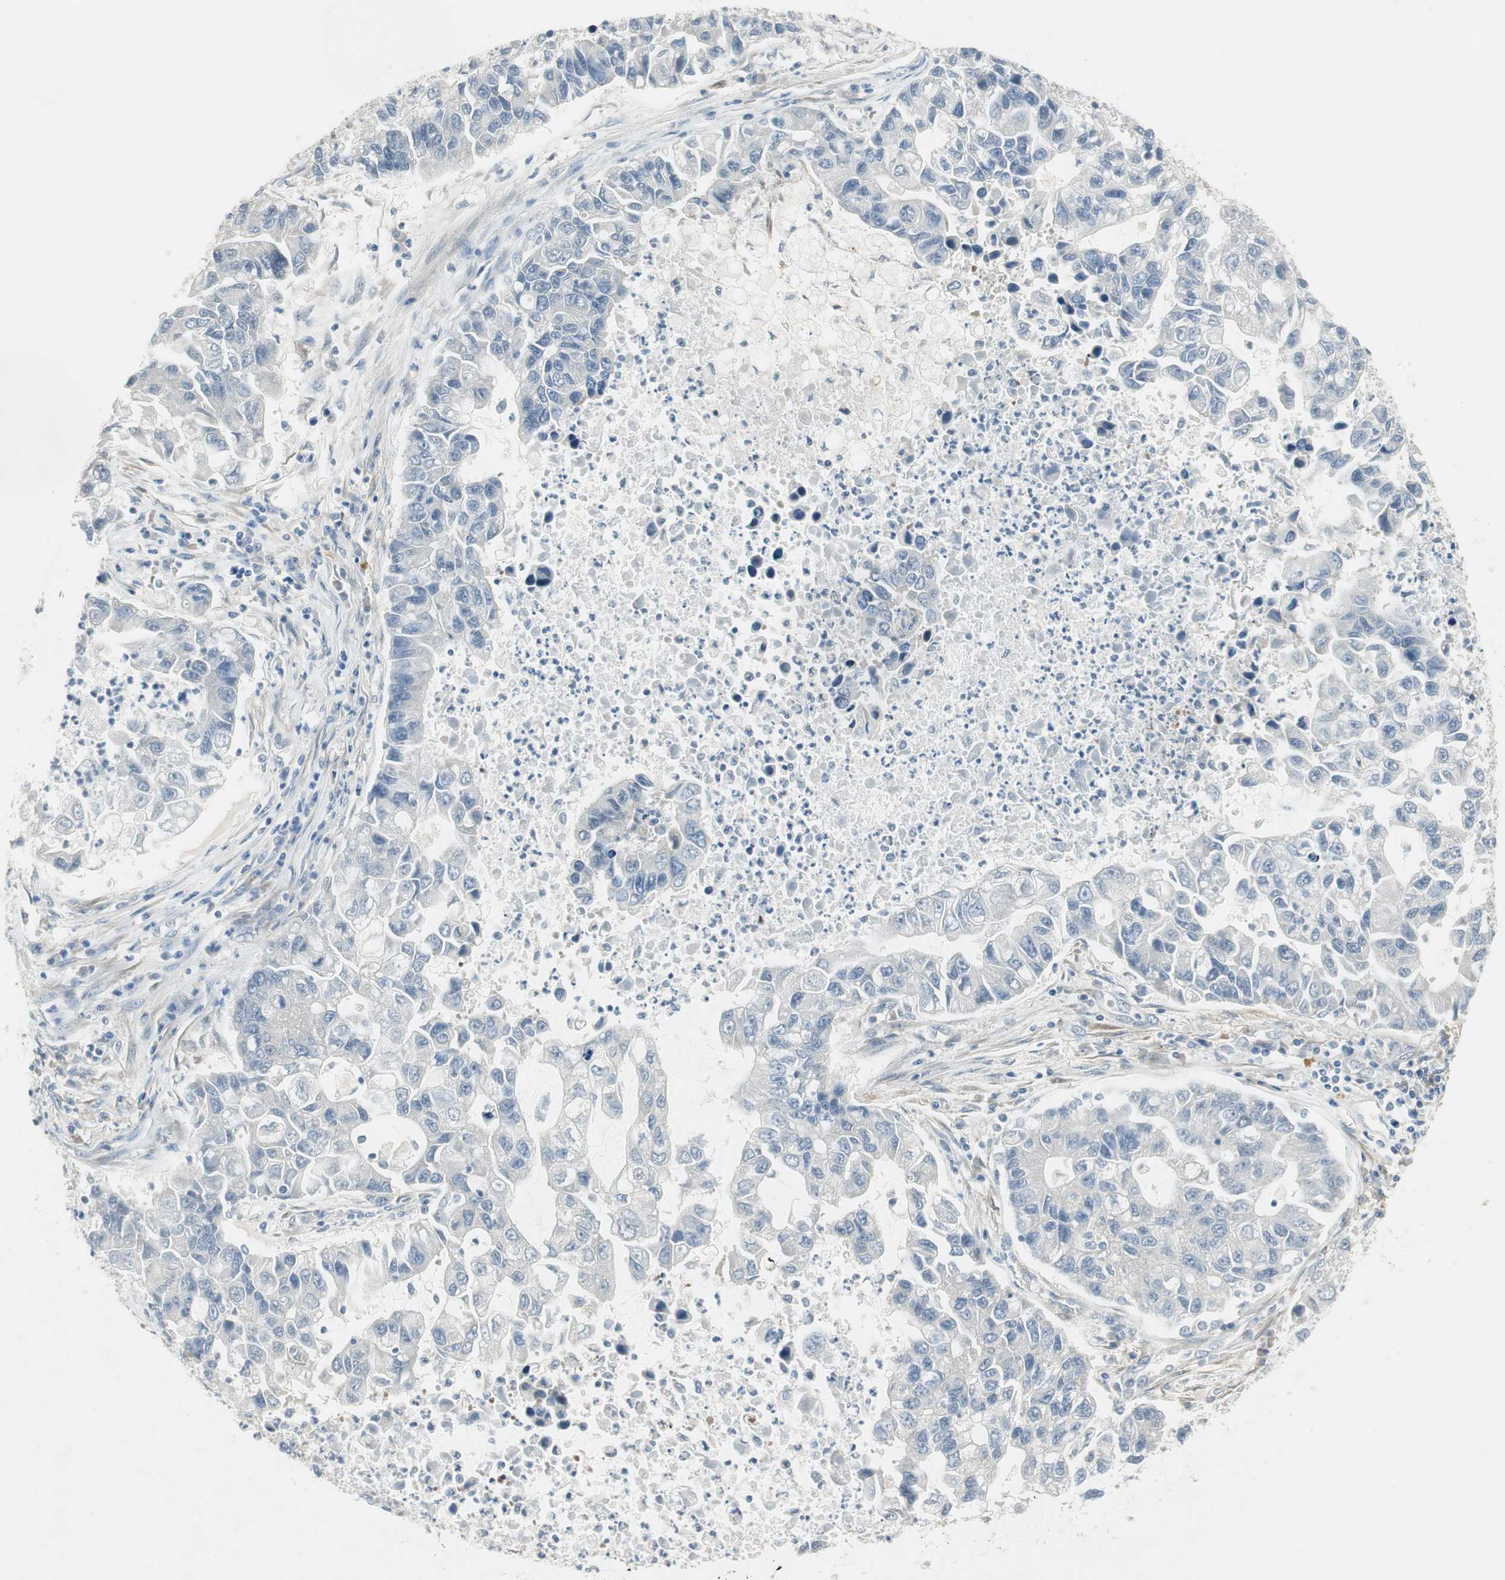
{"staining": {"intensity": "negative", "quantity": "none", "location": "none"}, "tissue": "lung cancer", "cell_type": "Tumor cells", "image_type": "cancer", "snomed": [{"axis": "morphology", "description": "Adenocarcinoma, NOS"}, {"axis": "topography", "description": "Lung"}], "caption": "Tumor cells show no significant expression in lung adenocarcinoma.", "gene": "STON1-GTF2A1L", "patient": {"sex": "female", "age": 51}}